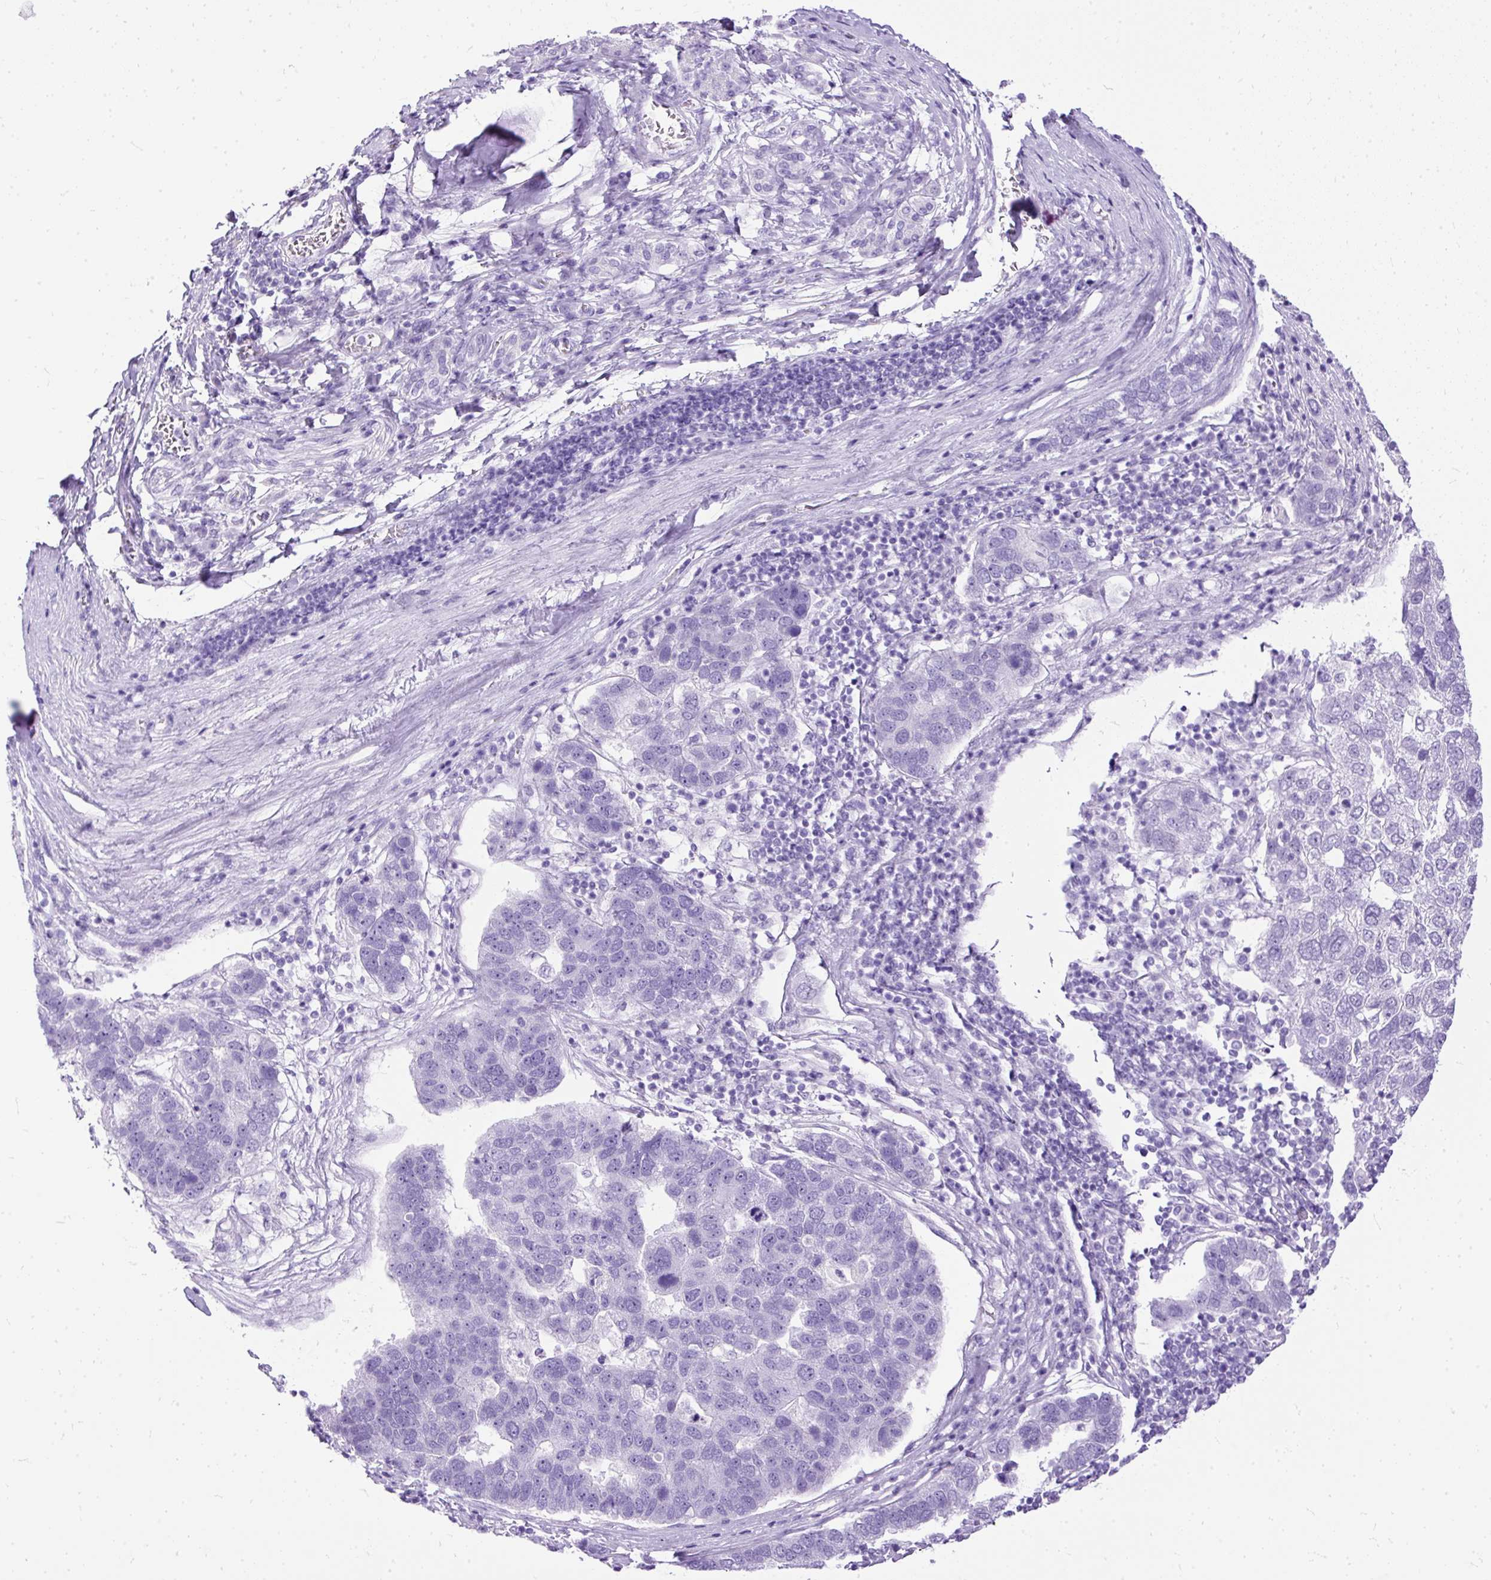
{"staining": {"intensity": "negative", "quantity": "none", "location": "none"}, "tissue": "pancreatic cancer", "cell_type": "Tumor cells", "image_type": "cancer", "snomed": [{"axis": "morphology", "description": "Adenocarcinoma, NOS"}, {"axis": "topography", "description": "Pancreas"}], "caption": "Protein analysis of pancreatic cancer (adenocarcinoma) exhibits no significant positivity in tumor cells.", "gene": "HEY1", "patient": {"sex": "female", "age": 61}}